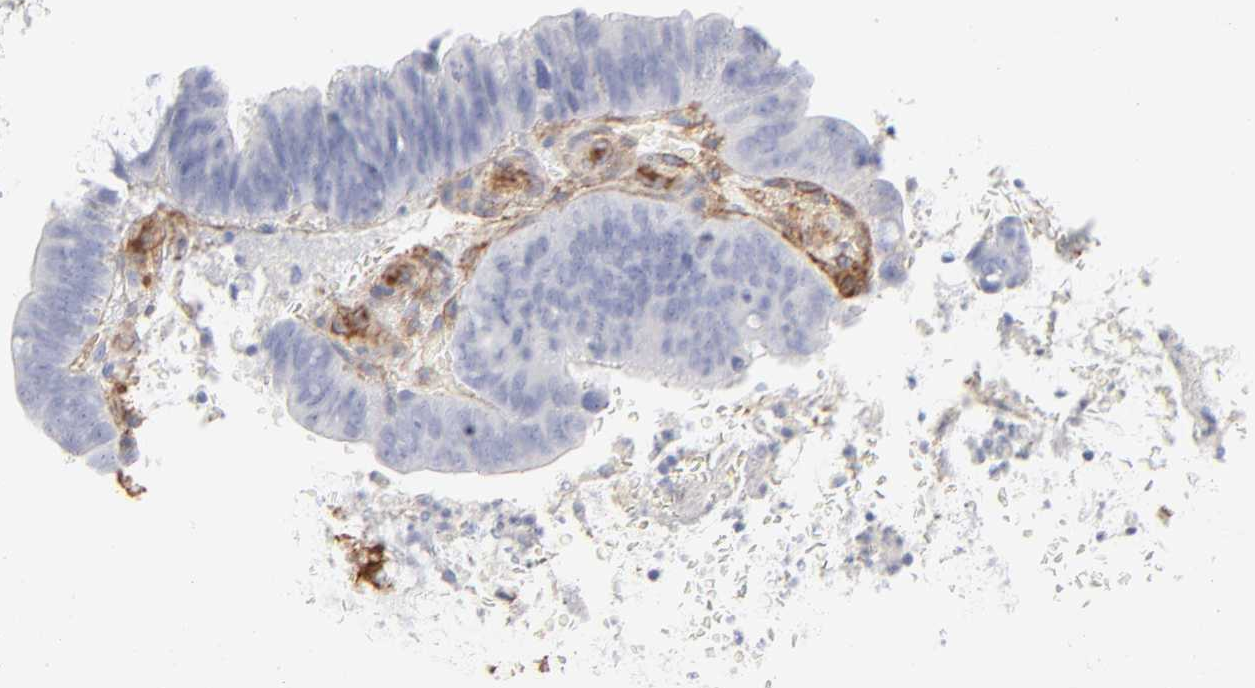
{"staining": {"intensity": "negative", "quantity": "none", "location": "none"}, "tissue": "colorectal cancer", "cell_type": "Tumor cells", "image_type": "cancer", "snomed": [{"axis": "morphology", "description": "Normal tissue, NOS"}, {"axis": "morphology", "description": "Adenocarcinoma, NOS"}, {"axis": "topography", "description": "Rectum"}], "caption": "There is no significant staining in tumor cells of colorectal cancer.", "gene": "ITGA5", "patient": {"sex": "male", "age": 92}}